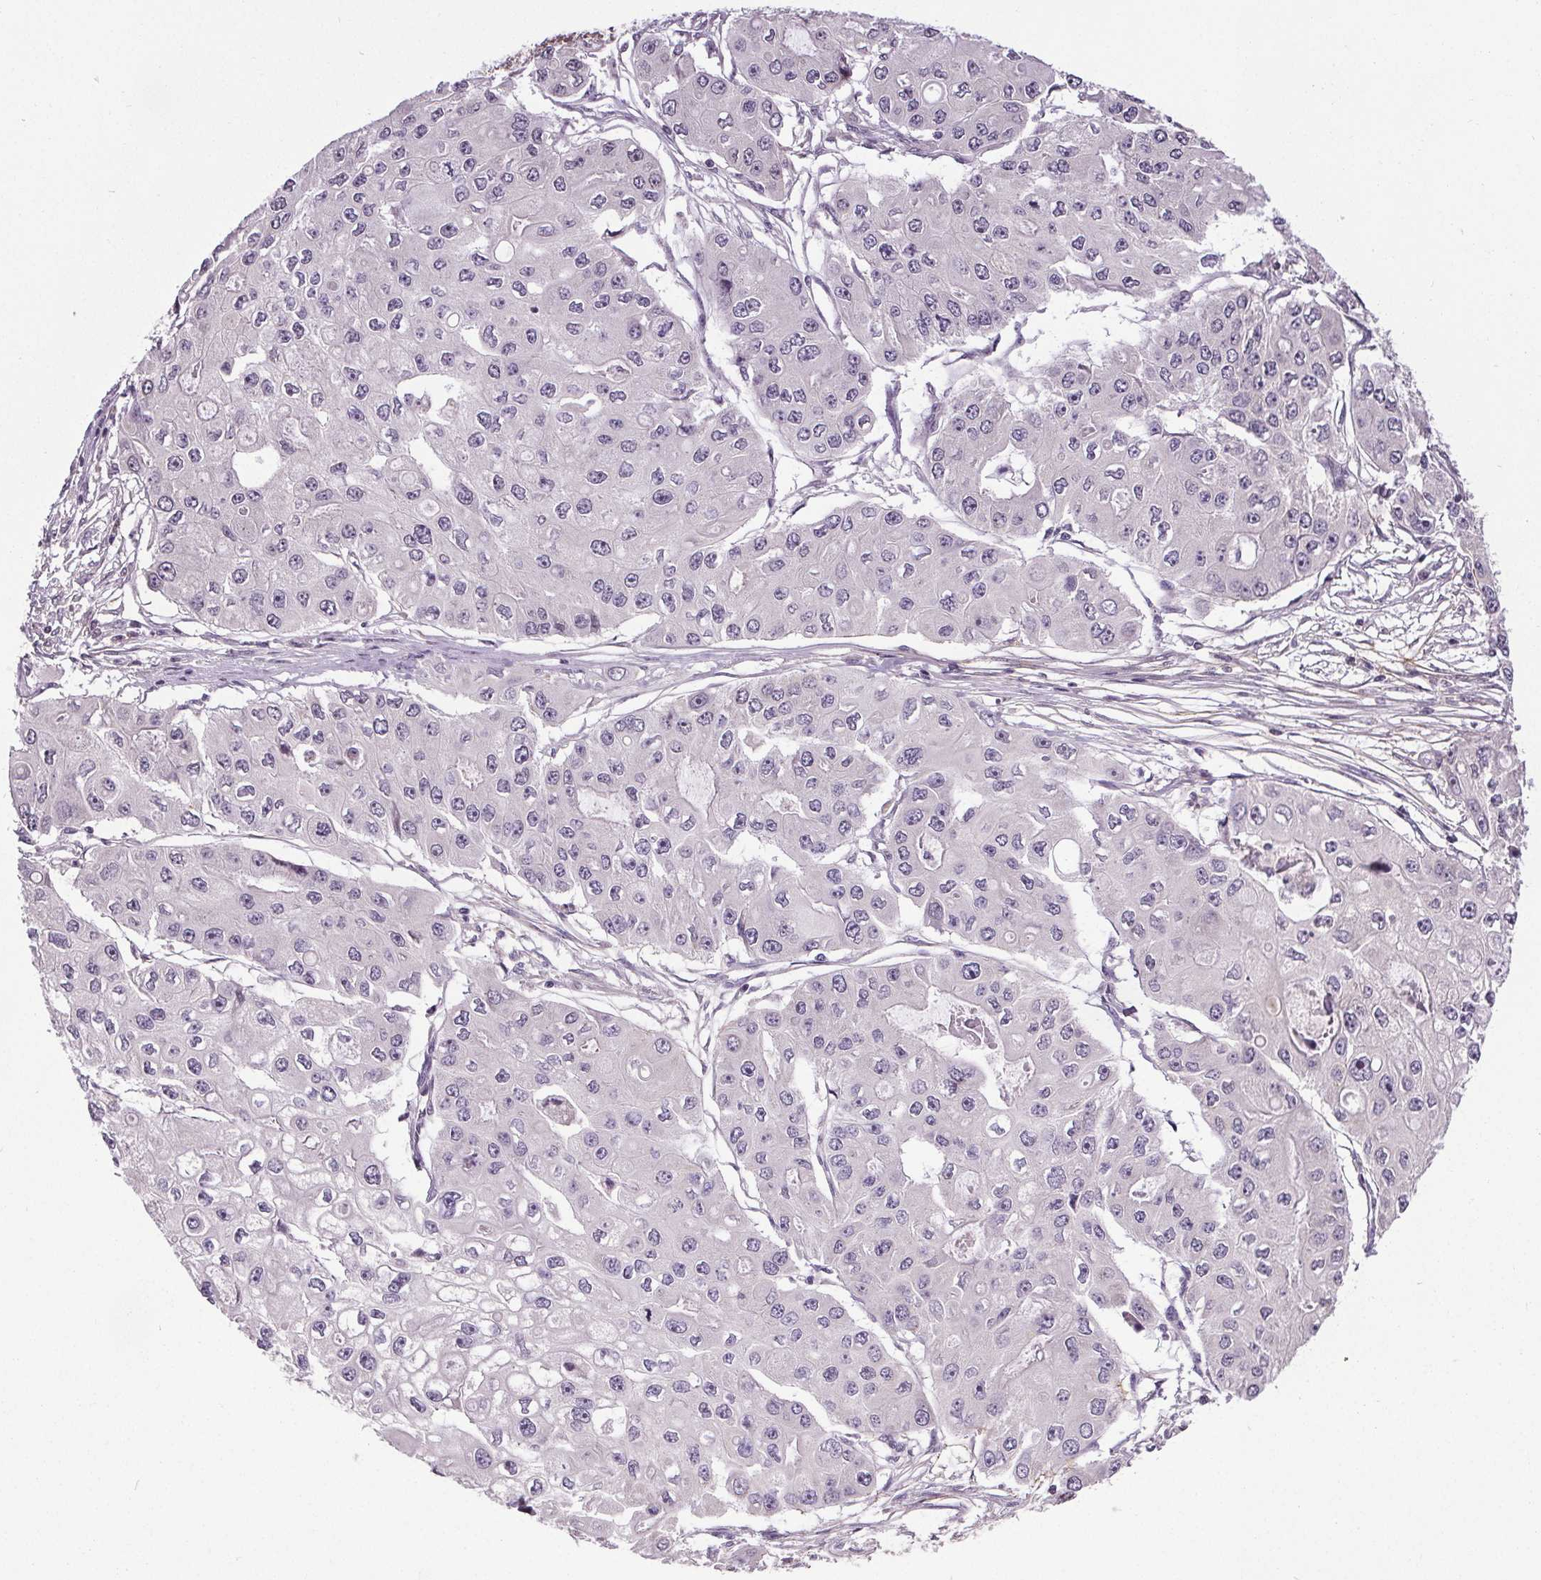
{"staining": {"intensity": "negative", "quantity": "none", "location": "none"}, "tissue": "ovarian cancer", "cell_type": "Tumor cells", "image_type": "cancer", "snomed": [{"axis": "morphology", "description": "Cystadenocarcinoma, serous, NOS"}, {"axis": "topography", "description": "Ovary"}], "caption": "This is a histopathology image of IHC staining of ovarian cancer, which shows no positivity in tumor cells. (Immunohistochemistry (ihc), brightfield microscopy, high magnification).", "gene": "KIAA0232", "patient": {"sex": "female", "age": 56}}